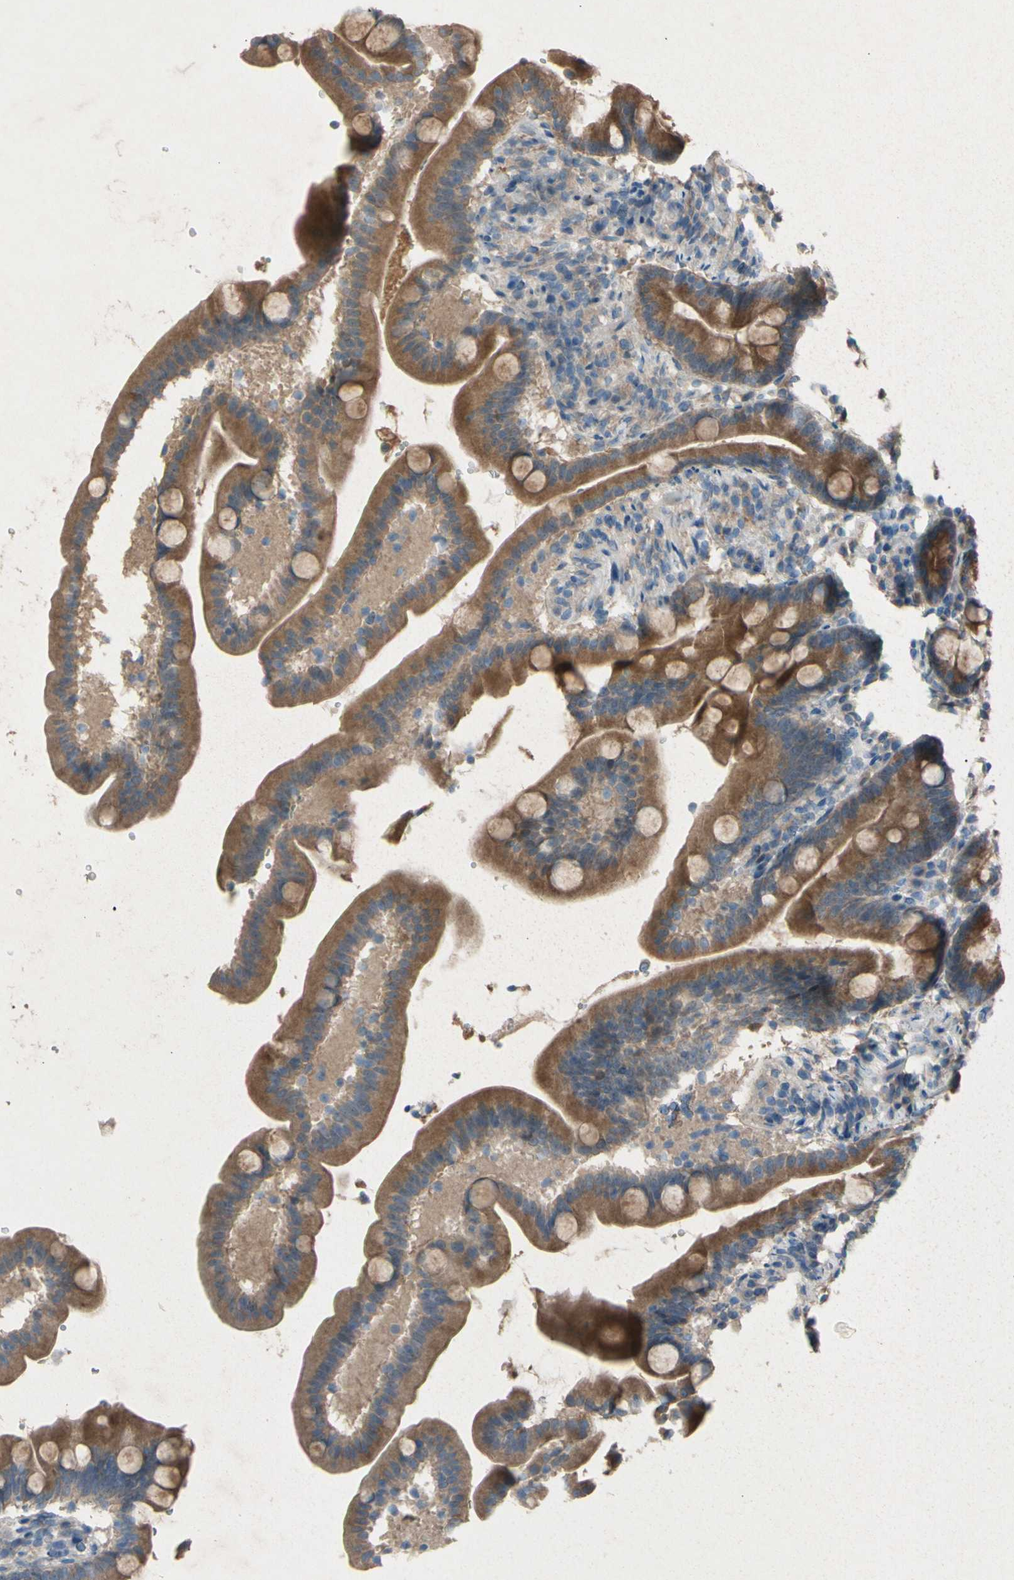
{"staining": {"intensity": "moderate", "quantity": ">75%", "location": "cytoplasmic/membranous"}, "tissue": "duodenum", "cell_type": "Glandular cells", "image_type": "normal", "snomed": [{"axis": "morphology", "description": "Normal tissue, NOS"}, {"axis": "topography", "description": "Duodenum"}], "caption": "IHC of benign human duodenum displays medium levels of moderate cytoplasmic/membranous positivity in about >75% of glandular cells. (Stains: DAB in brown, nuclei in blue, Microscopy: brightfield microscopy at high magnification).", "gene": "ATRN", "patient": {"sex": "male", "age": 54}}